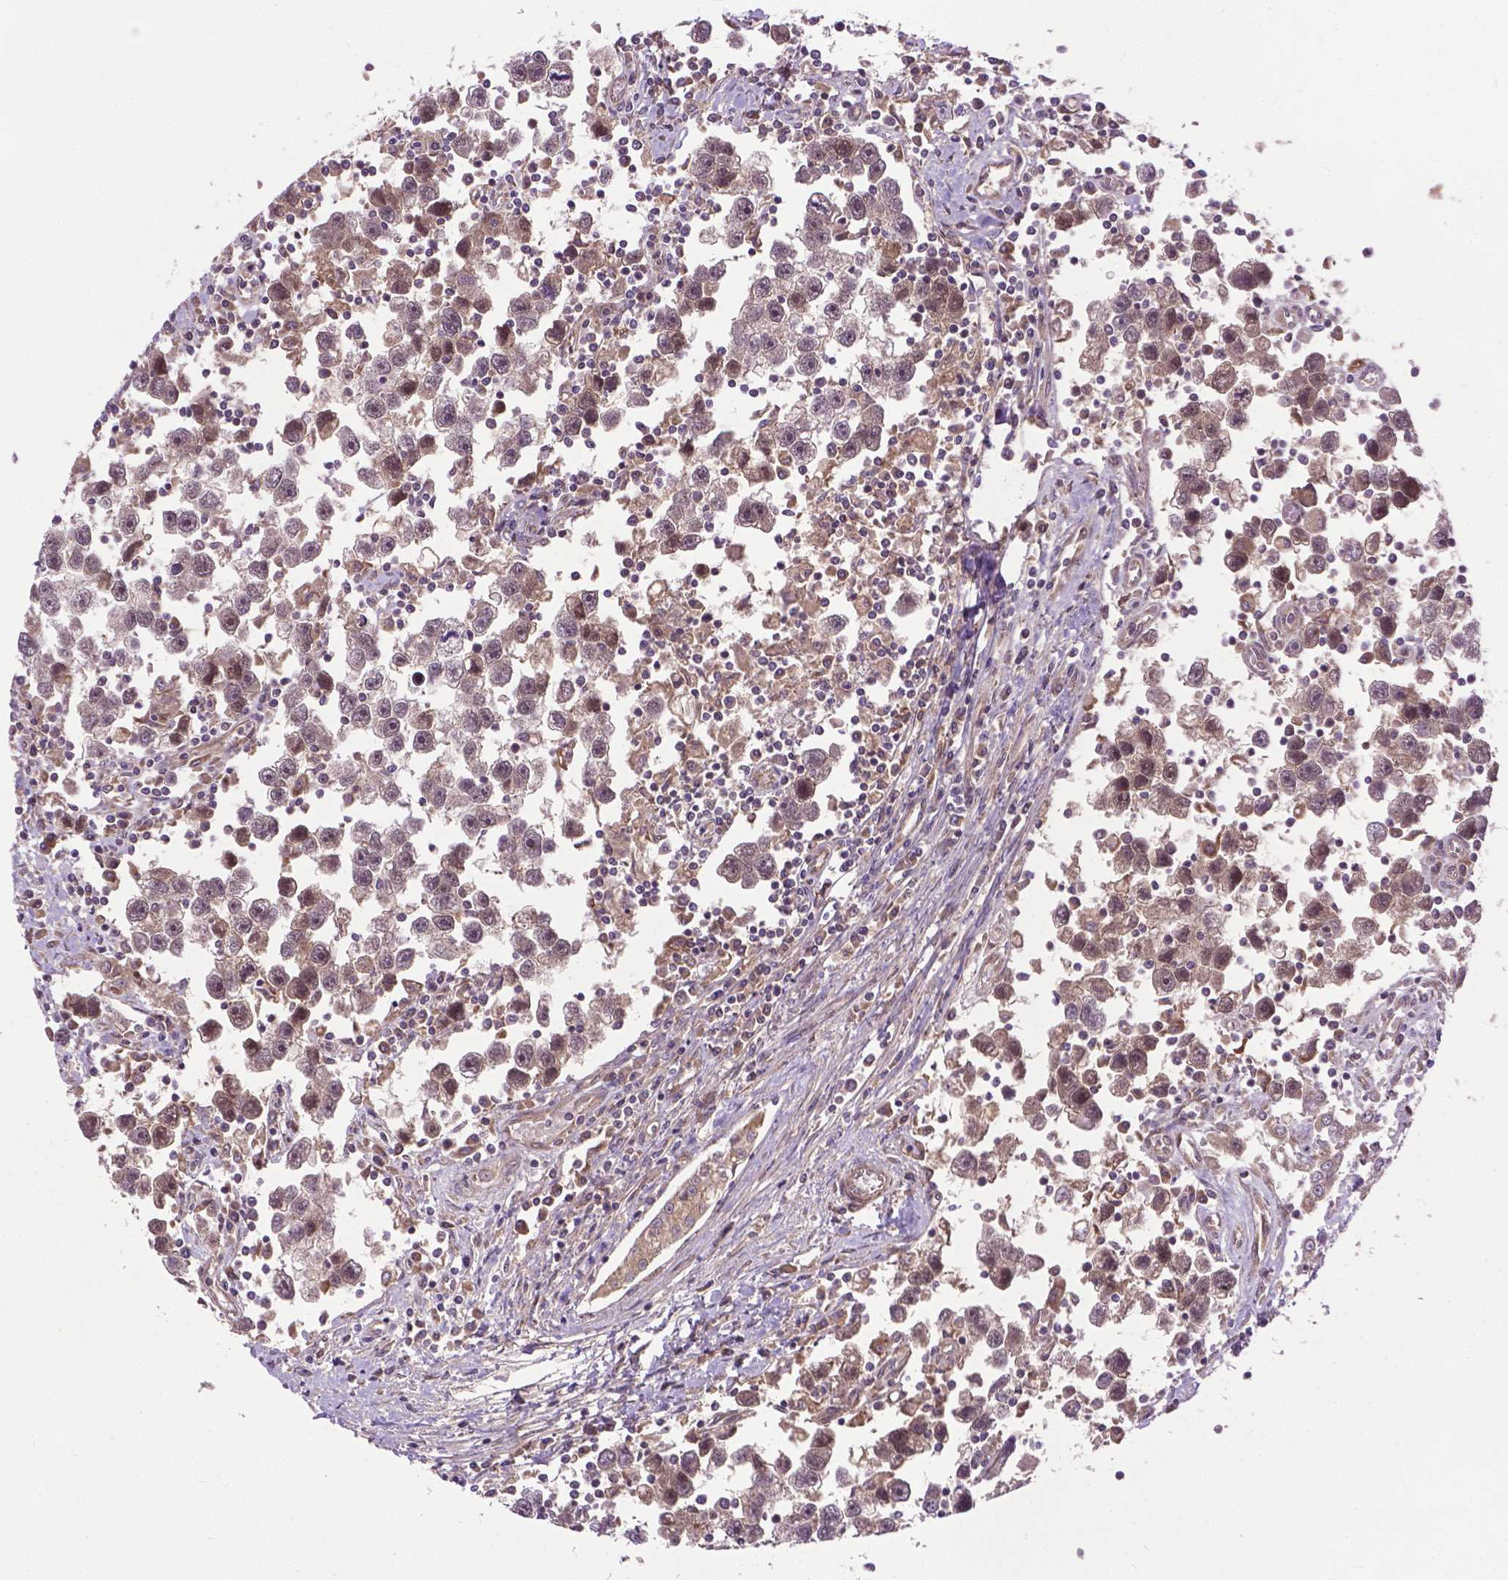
{"staining": {"intensity": "moderate", "quantity": "25%-75%", "location": "cytoplasmic/membranous,nuclear"}, "tissue": "testis cancer", "cell_type": "Tumor cells", "image_type": "cancer", "snomed": [{"axis": "morphology", "description": "Seminoma, NOS"}, {"axis": "topography", "description": "Testis"}], "caption": "Protein analysis of testis seminoma tissue shows moderate cytoplasmic/membranous and nuclear positivity in about 25%-75% of tumor cells.", "gene": "ZNF616", "patient": {"sex": "male", "age": 30}}